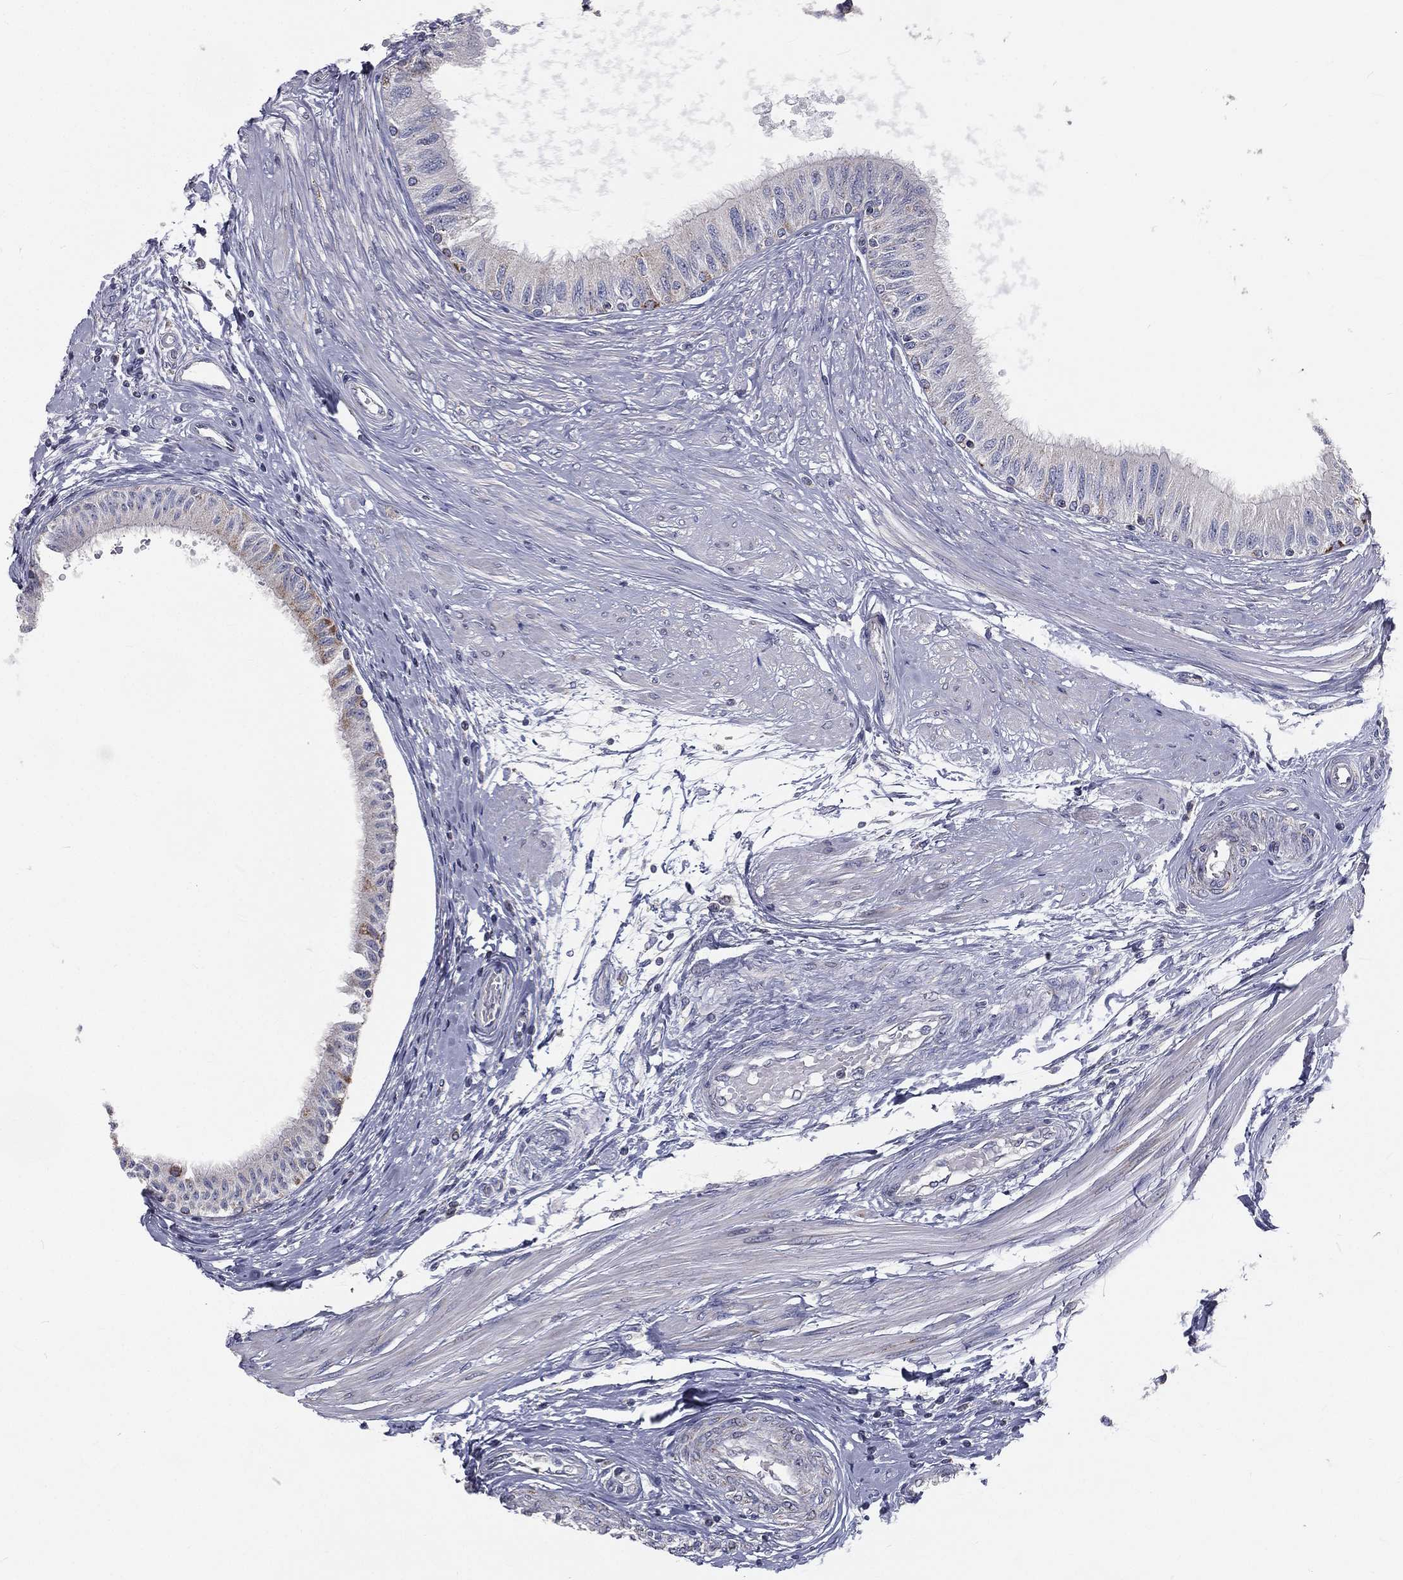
{"staining": {"intensity": "moderate", "quantity": "<25%", "location": "cytoplasmic/membranous"}, "tissue": "epididymis", "cell_type": "Glandular cells", "image_type": "normal", "snomed": [{"axis": "morphology", "description": "Normal tissue, NOS"}, {"axis": "morphology", "description": "Seminoma, NOS"}, {"axis": "topography", "description": "Testis"}, {"axis": "topography", "description": "Epididymis"}], "caption": "Immunohistochemical staining of benign epididymis exhibits moderate cytoplasmic/membranous protein positivity in about <25% of glandular cells. (DAB (3,3'-diaminobenzidine) = brown stain, brightfield microscopy at high magnification).", "gene": "HADH", "patient": {"sex": "male", "age": 61}}